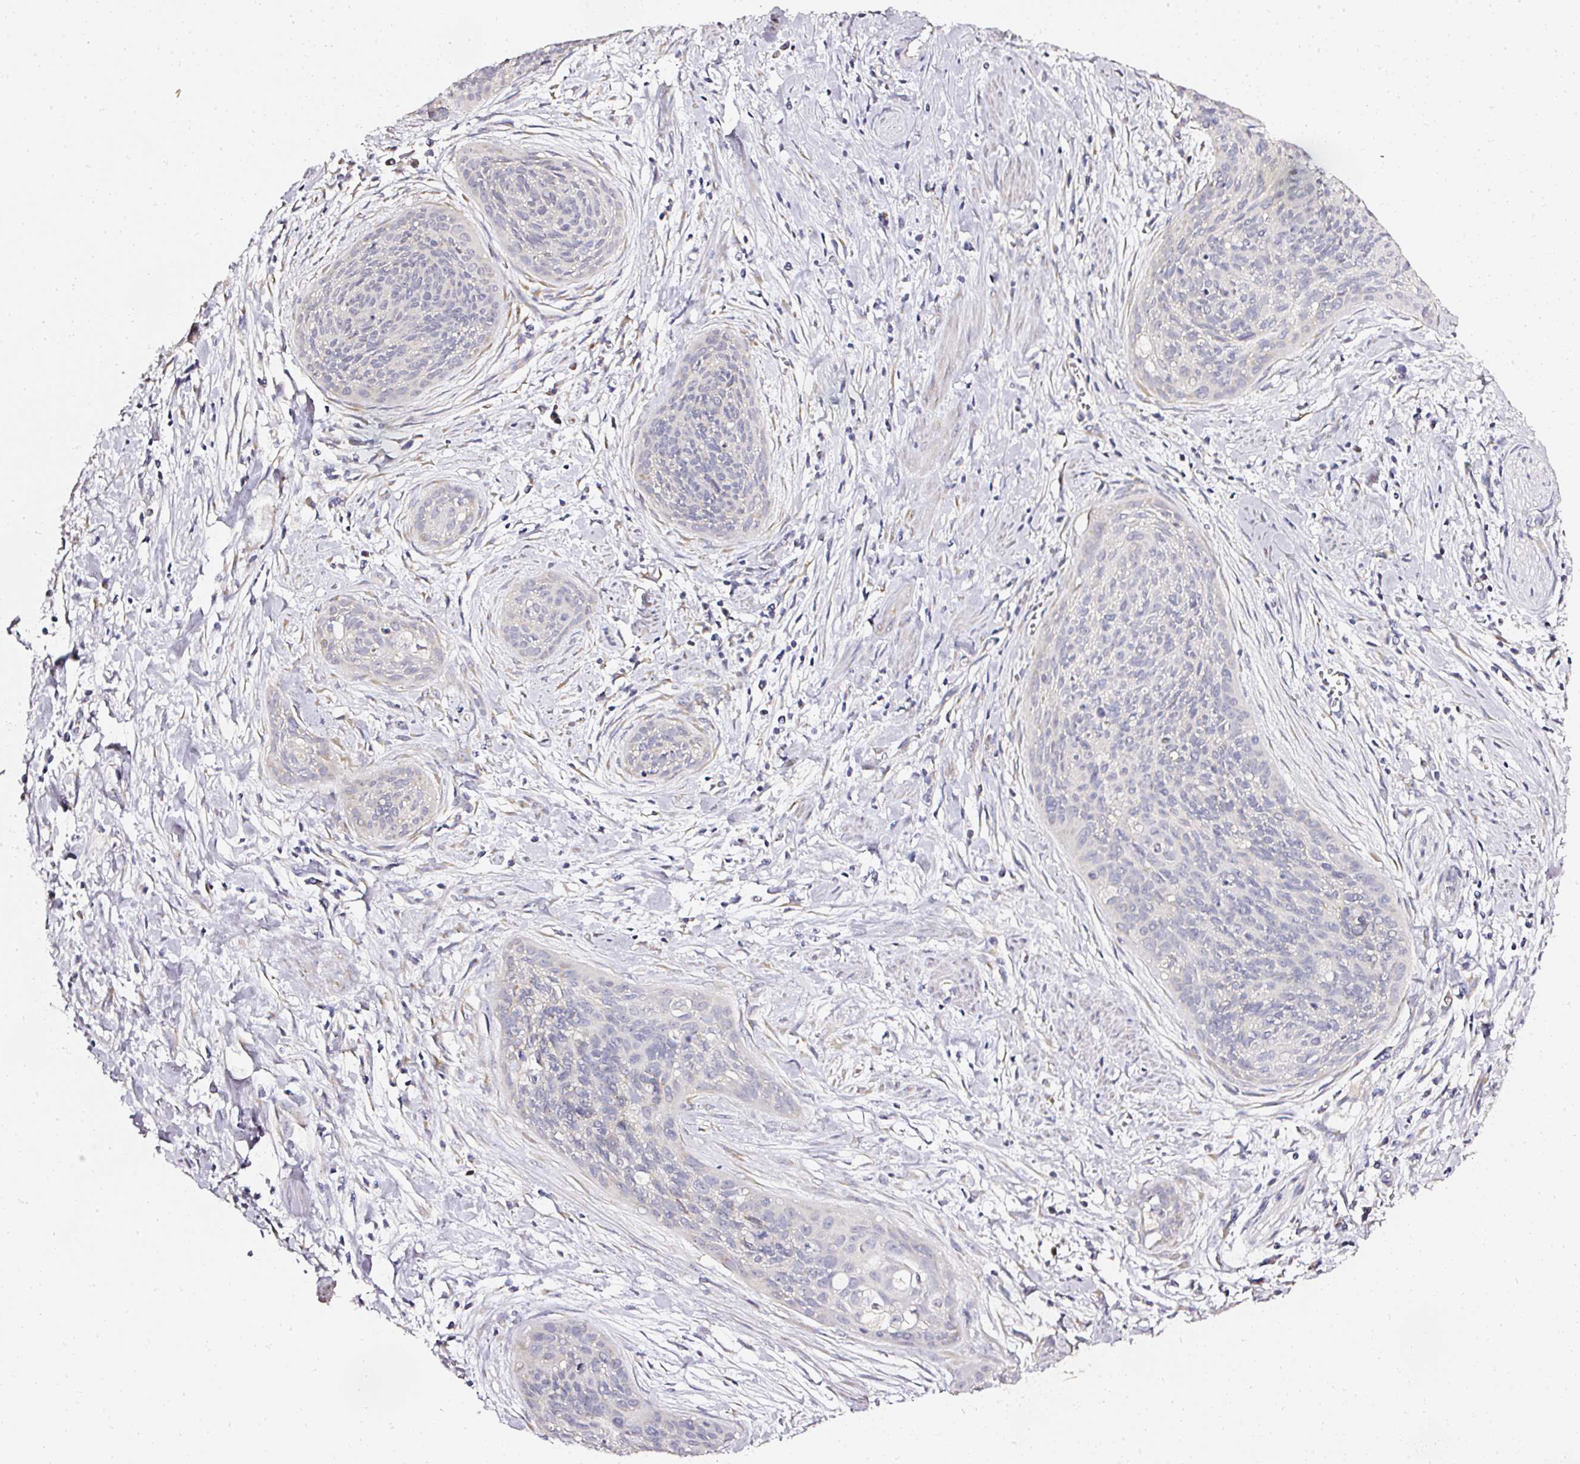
{"staining": {"intensity": "negative", "quantity": "none", "location": "none"}, "tissue": "cervical cancer", "cell_type": "Tumor cells", "image_type": "cancer", "snomed": [{"axis": "morphology", "description": "Squamous cell carcinoma, NOS"}, {"axis": "topography", "description": "Cervix"}], "caption": "Cervical squamous cell carcinoma was stained to show a protein in brown. There is no significant expression in tumor cells.", "gene": "NTRK1", "patient": {"sex": "female", "age": 55}}